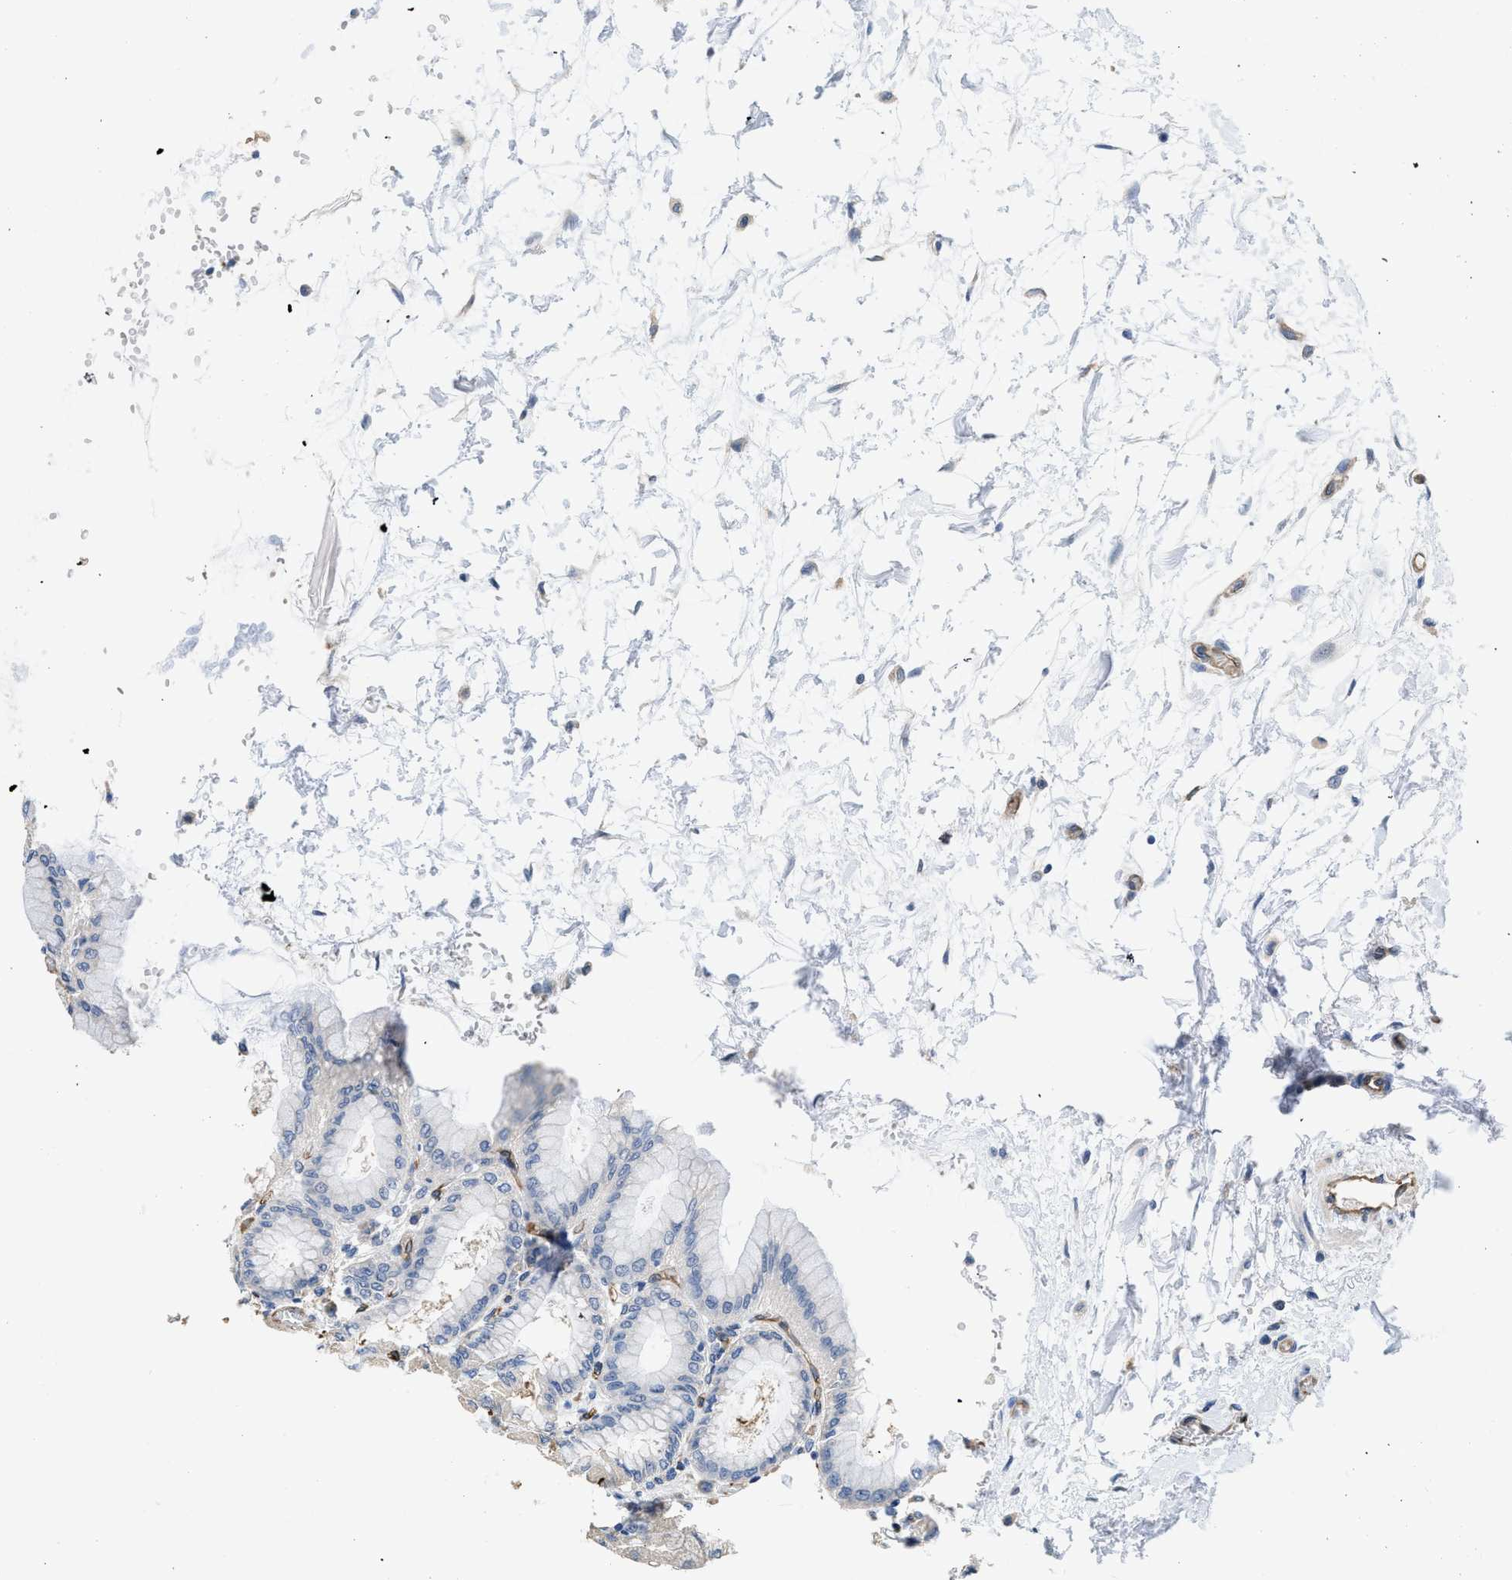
{"staining": {"intensity": "negative", "quantity": "none", "location": "none"}, "tissue": "stomach", "cell_type": "Glandular cells", "image_type": "normal", "snomed": [{"axis": "morphology", "description": "Normal tissue, NOS"}, {"axis": "topography", "description": "Stomach, upper"}], "caption": "A high-resolution image shows IHC staining of unremarkable stomach, which exhibits no significant staining in glandular cells.", "gene": "C22orf42", "patient": {"sex": "female", "age": 56}}